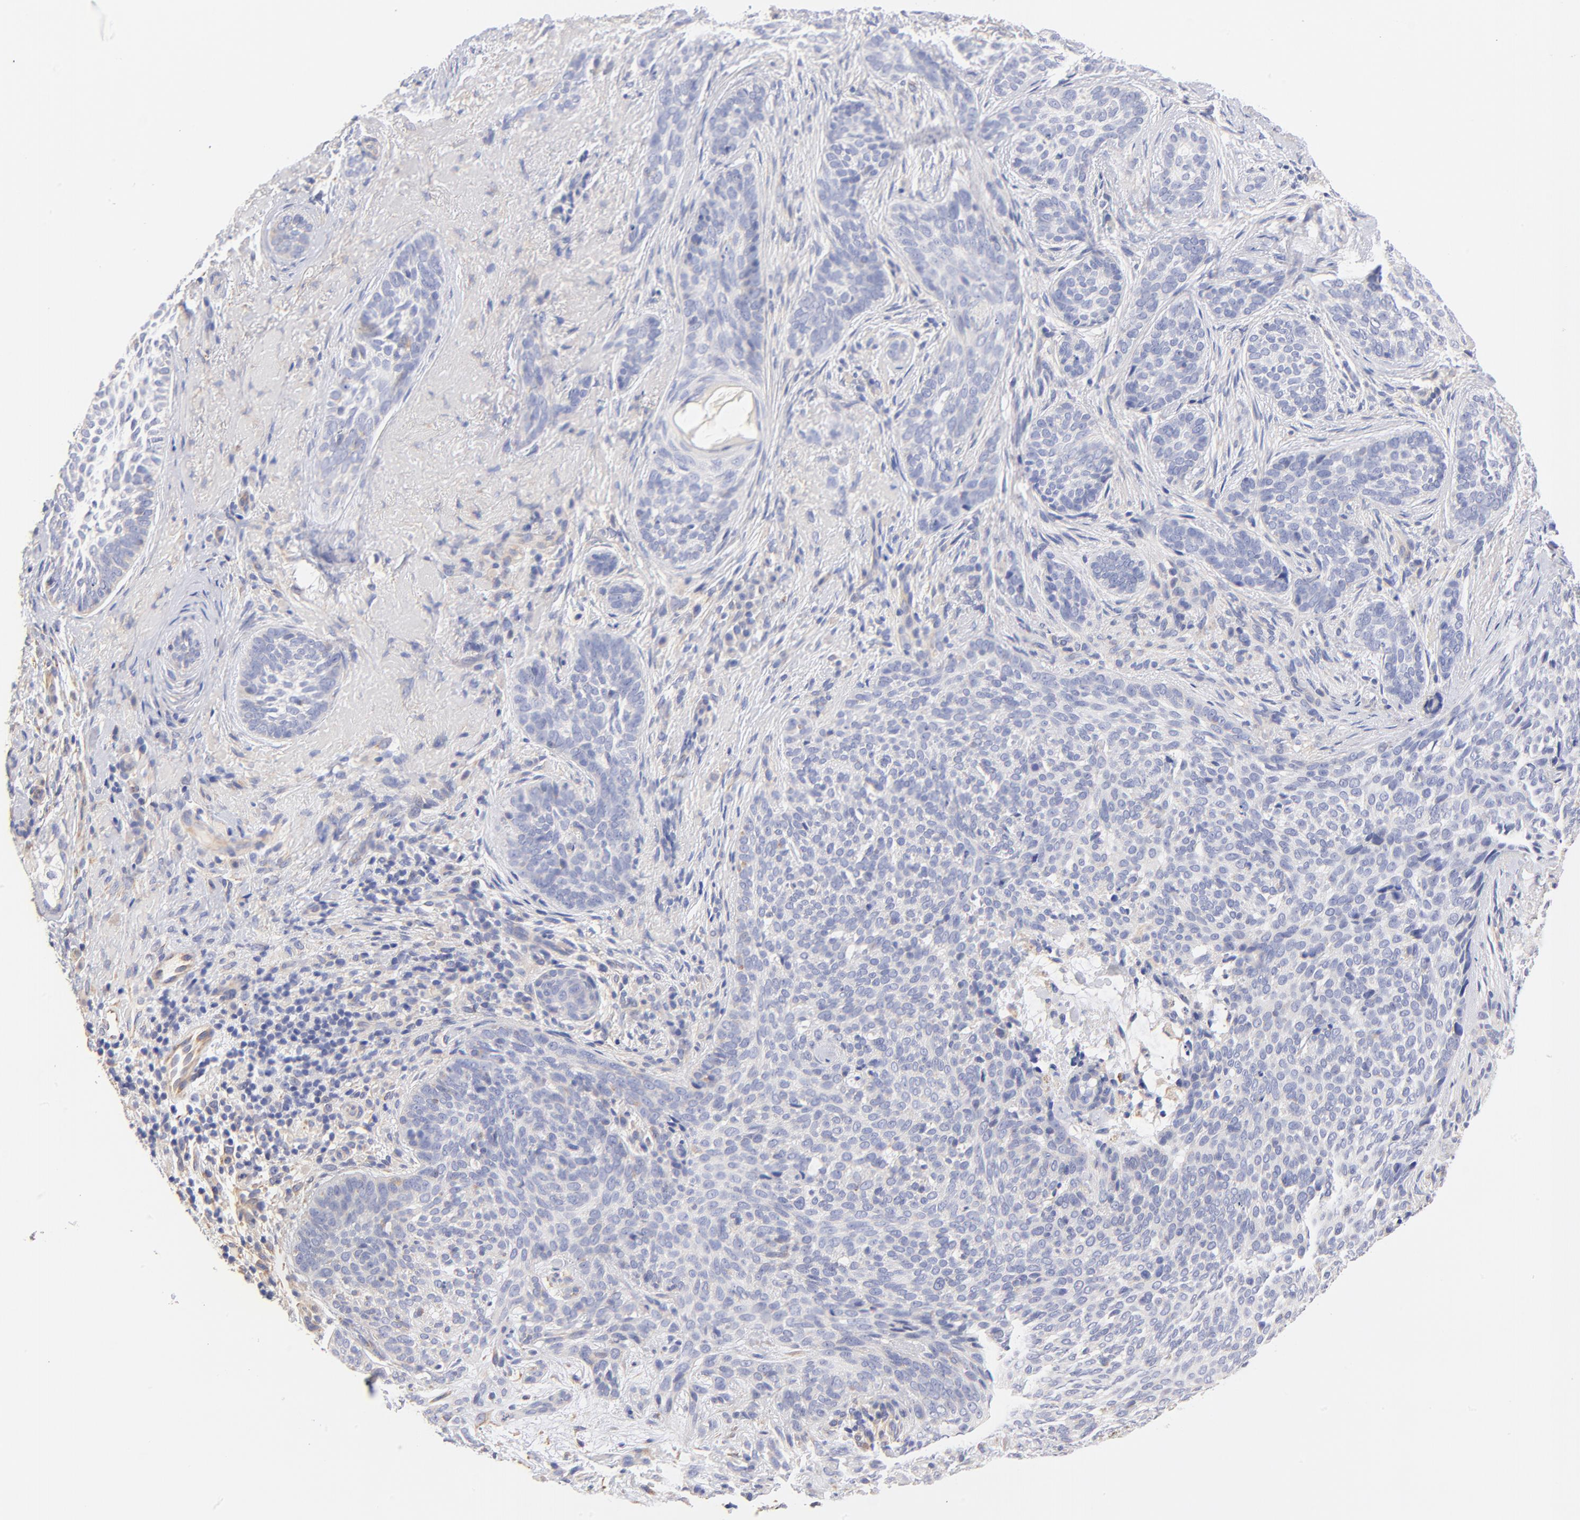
{"staining": {"intensity": "negative", "quantity": "none", "location": "none"}, "tissue": "skin cancer", "cell_type": "Tumor cells", "image_type": "cancer", "snomed": [{"axis": "morphology", "description": "Basal cell carcinoma"}, {"axis": "topography", "description": "Skin"}], "caption": "An image of human basal cell carcinoma (skin) is negative for staining in tumor cells.", "gene": "HS3ST1", "patient": {"sex": "male", "age": 91}}